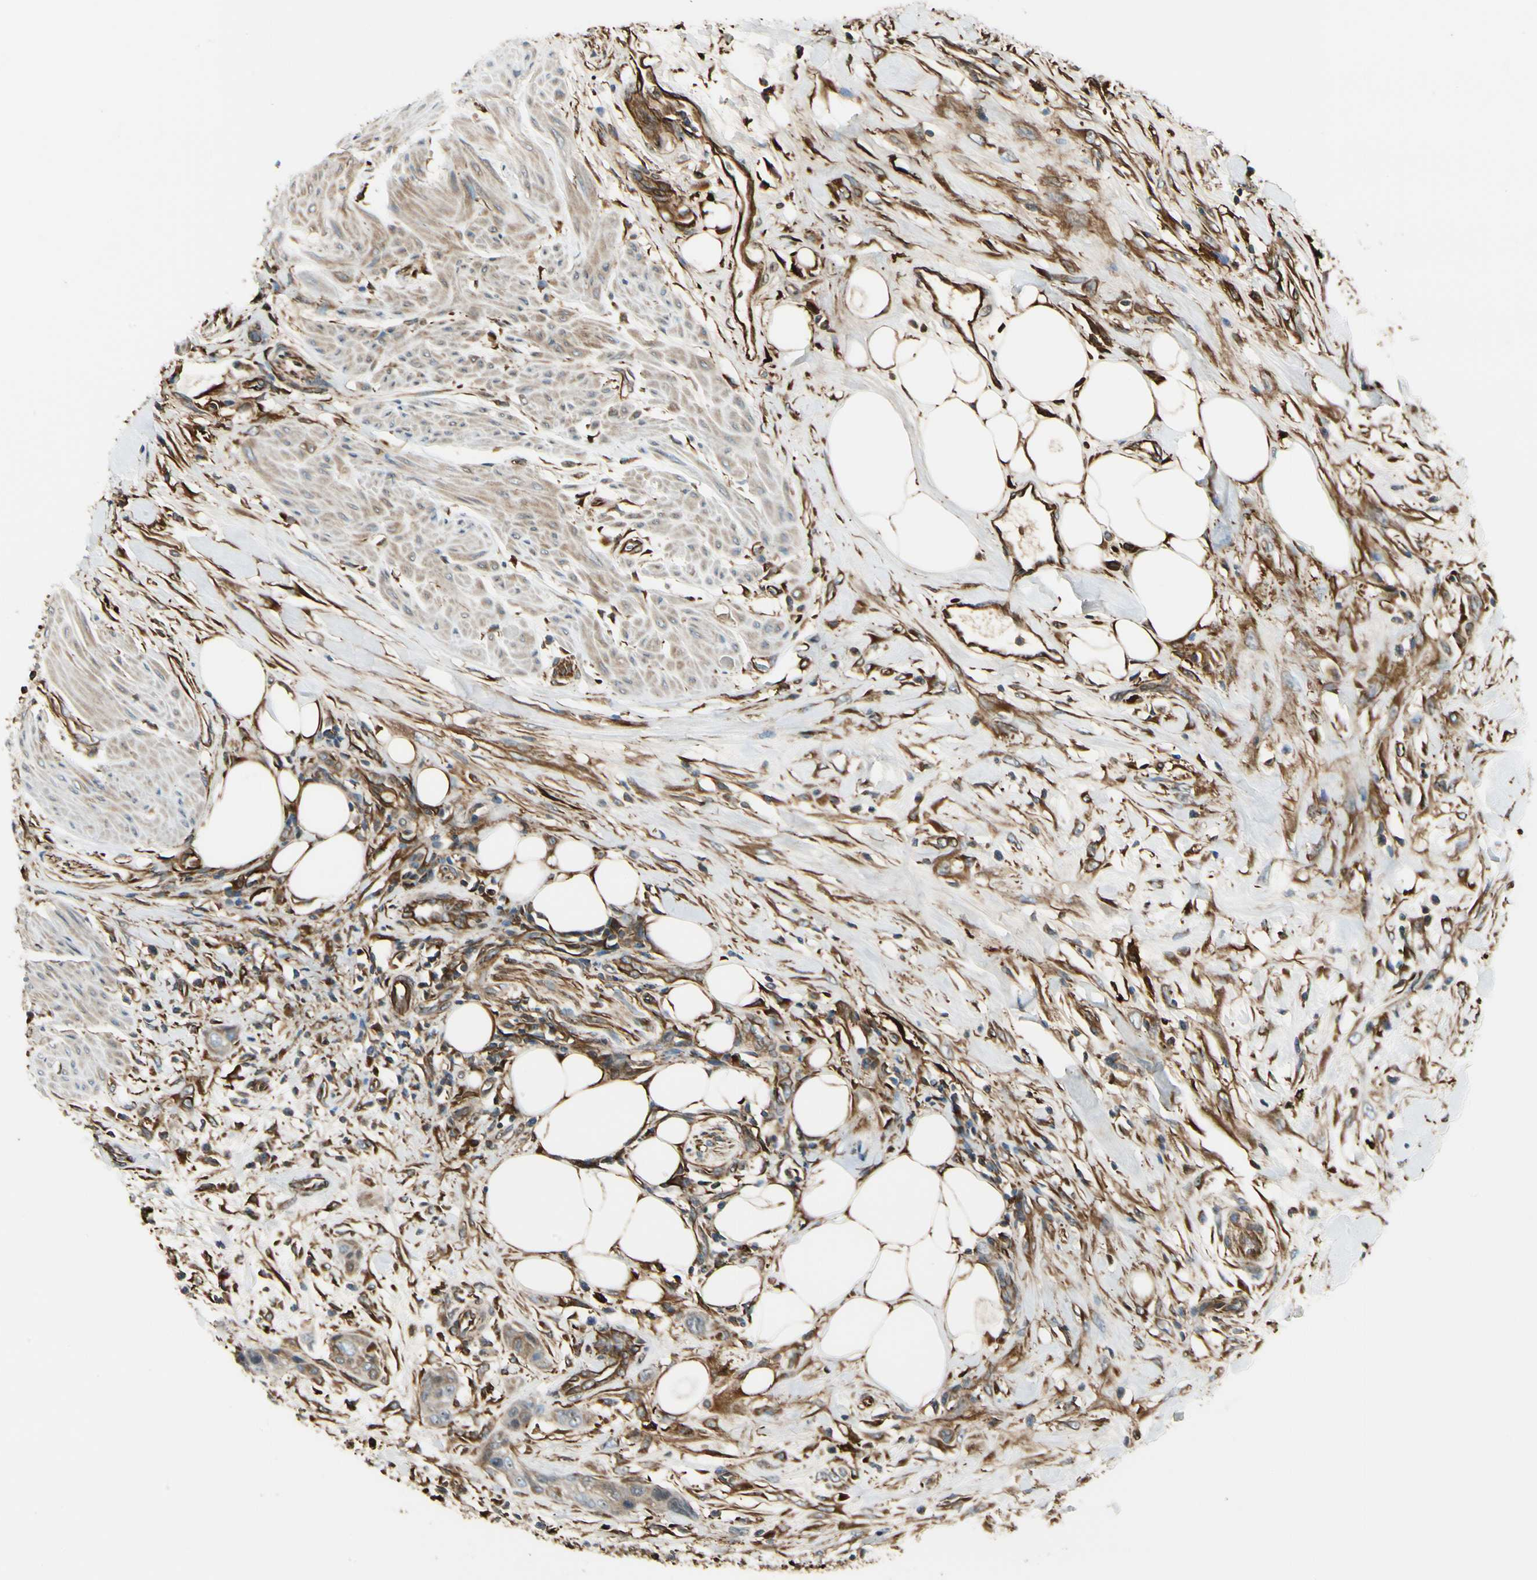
{"staining": {"intensity": "moderate", "quantity": "<25%", "location": "cytoplasmic/membranous"}, "tissue": "urothelial cancer", "cell_type": "Tumor cells", "image_type": "cancer", "snomed": [{"axis": "morphology", "description": "Urothelial carcinoma, High grade"}, {"axis": "topography", "description": "Urinary bladder"}], "caption": "Protein staining demonstrates moderate cytoplasmic/membranous expression in about <25% of tumor cells in urothelial cancer.", "gene": "FTH1", "patient": {"sex": "male", "age": 35}}